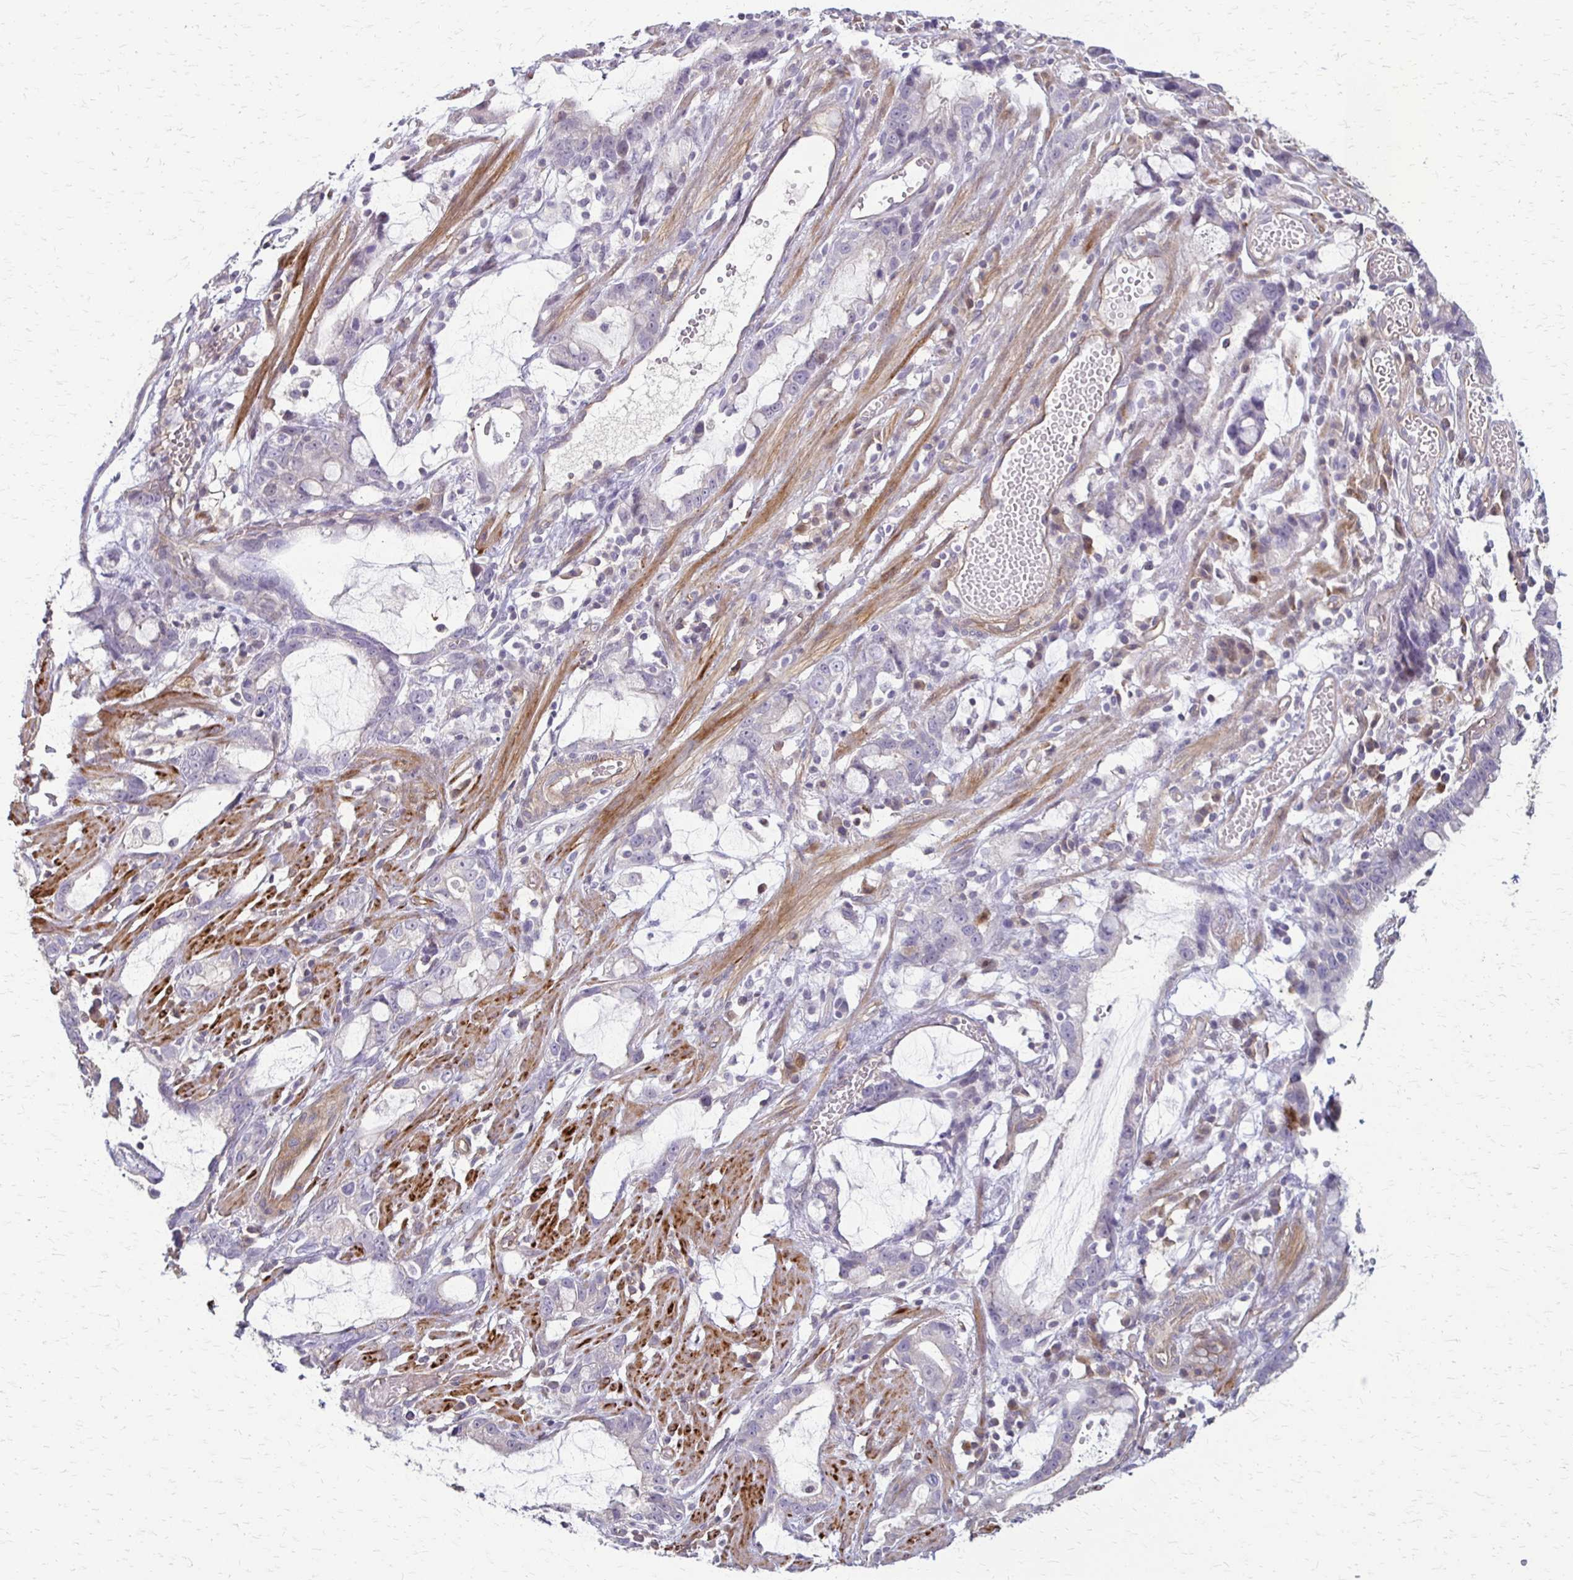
{"staining": {"intensity": "negative", "quantity": "none", "location": "none"}, "tissue": "stomach cancer", "cell_type": "Tumor cells", "image_type": "cancer", "snomed": [{"axis": "morphology", "description": "Adenocarcinoma, NOS"}, {"axis": "topography", "description": "Stomach"}], "caption": "Stomach cancer was stained to show a protein in brown. There is no significant expression in tumor cells.", "gene": "CFL2", "patient": {"sex": "male", "age": 55}}